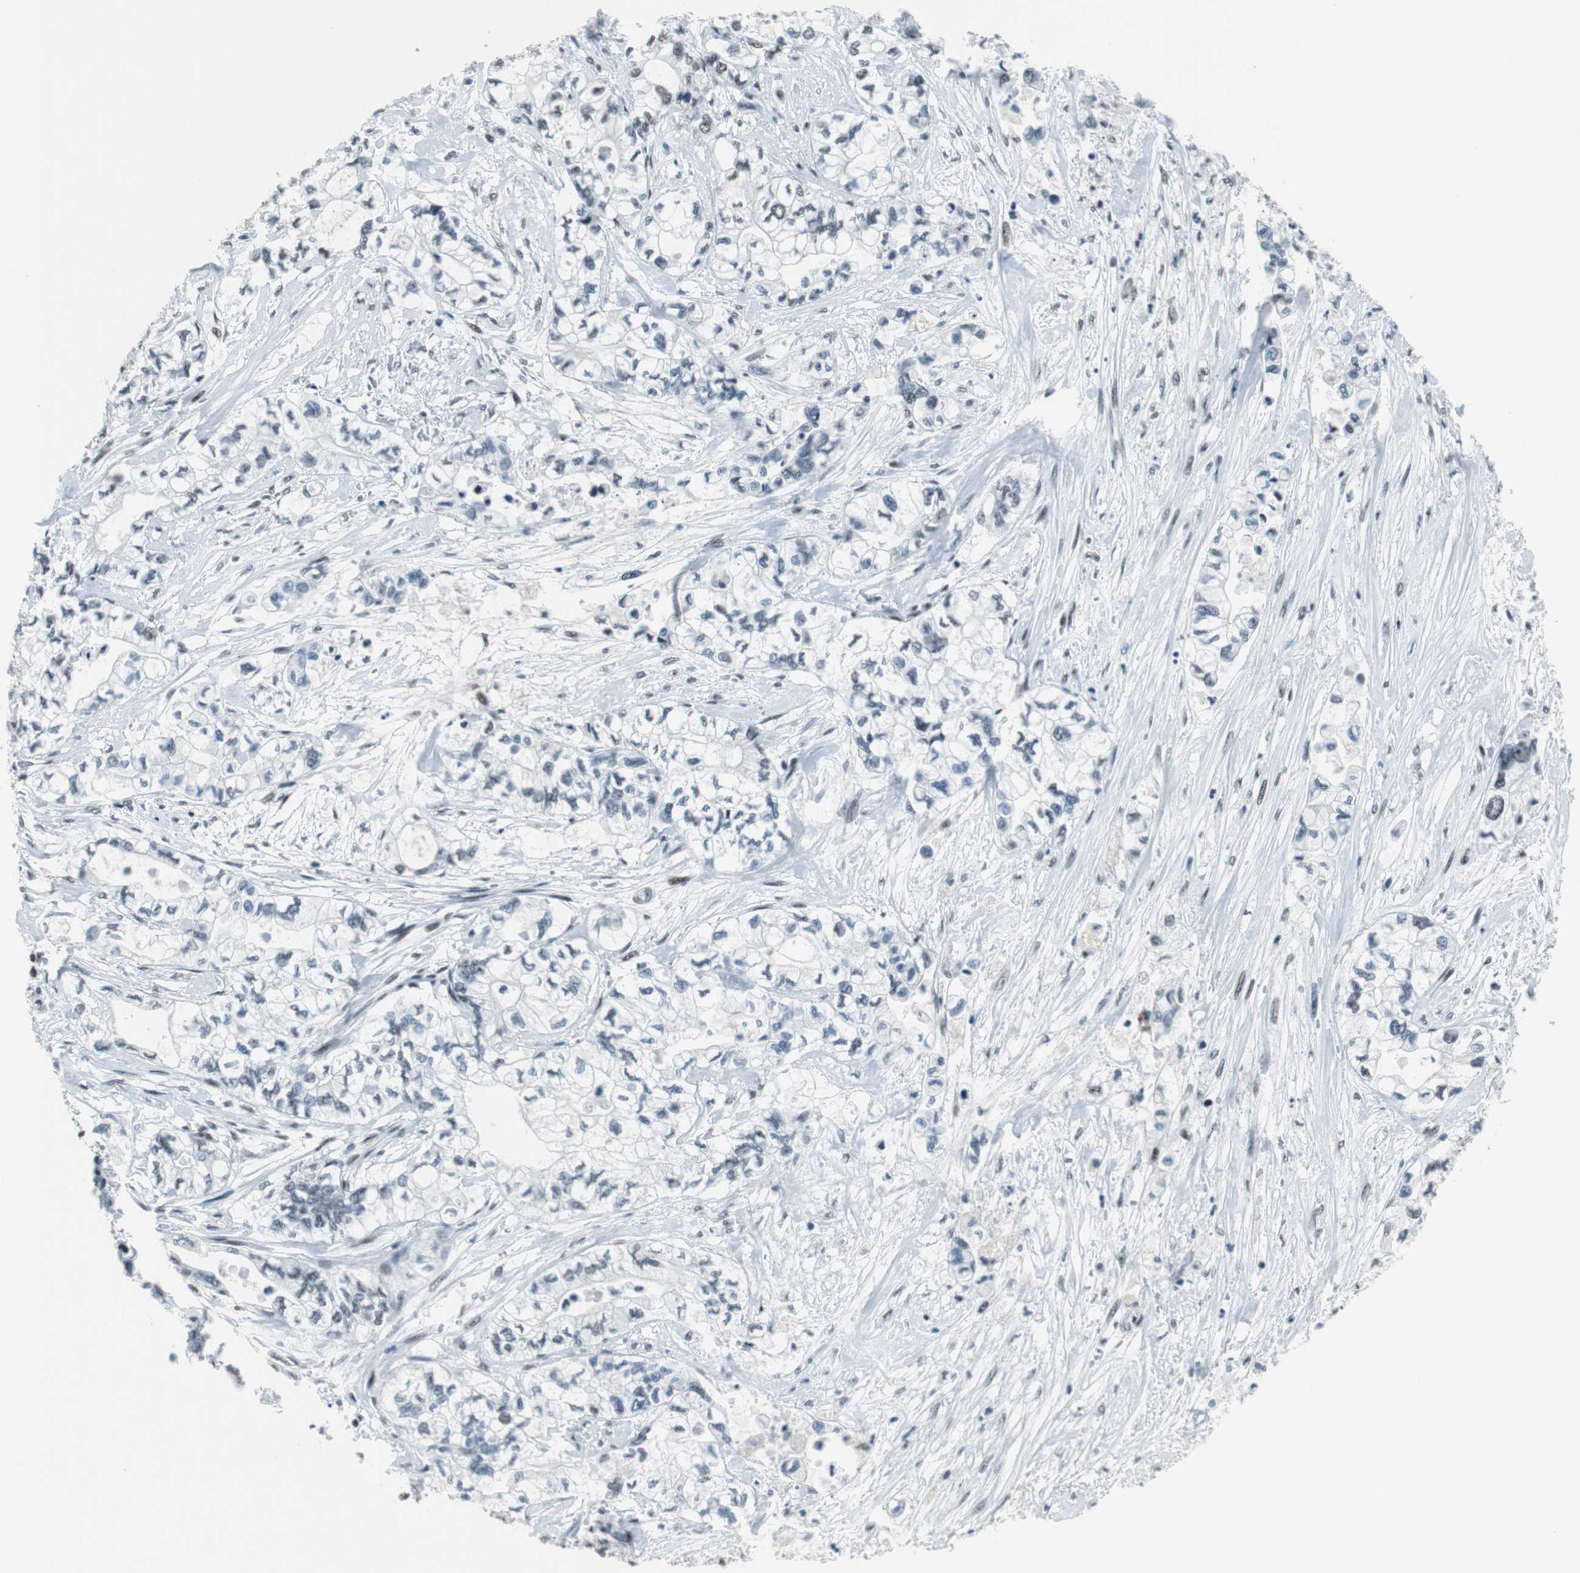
{"staining": {"intensity": "moderate", "quantity": "25%-75%", "location": "nuclear"}, "tissue": "pancreatic cancer", "cell_type": "Tumor cells", "image_type": "cancer", "snomed": [{"axis": "morphology", "description": "Adenocarcinoma, NOS"}, {"axis": "topography", "description": "Pancreas"}], "caption": "High-power microscopy captured an immunohistochemistry image of pancreatic cancer (adenocarcinoma), revealing moderate nuclear expression in about 25%-75% of tumor cells.", "gene": "HDAC3", "patient": {"sex": "male", "age": 79}}